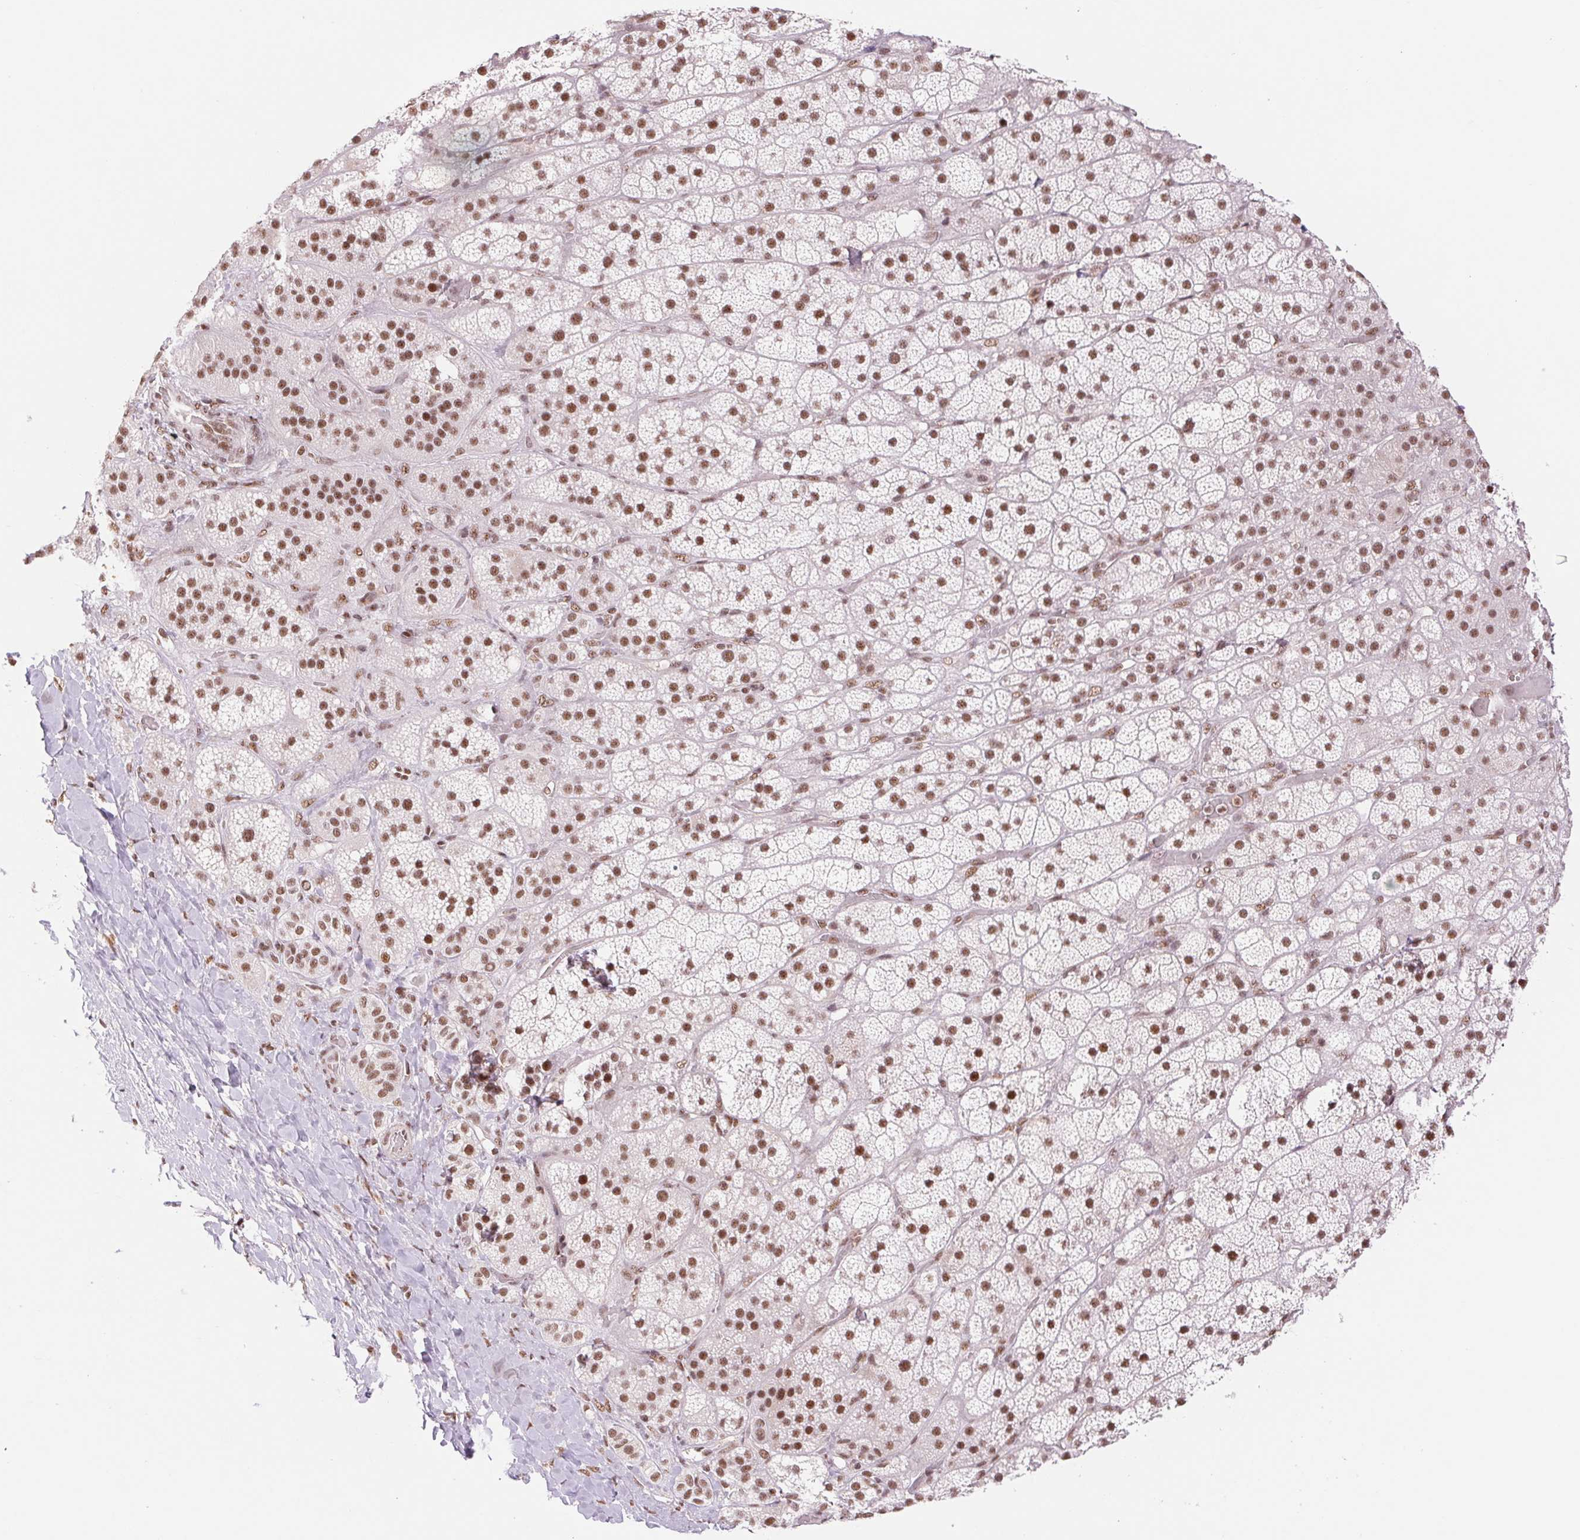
{"staining": {"intensity": "moderate", "quantity": ">75%", "location": "nuclear"}, "tissue": "adrenal gland", "cell_type": "Glandular cells", "image_type": "normal", "snomed": [{"axis": "morphology", "description": "Normal tissue, NOS"}, {"axis": "topography", "description": "Adrenal gland"}], "caption": "This photomicrograph reveals unremarkable adrenal gland stained with immunohistochemistry to label a protein in brown. The nuclear of glandular cells show moderate positivity for the protein. Nuclei are counter-stained blue.", "gene": "SREK1", "patient": {"sex": "male", "age": 57}}